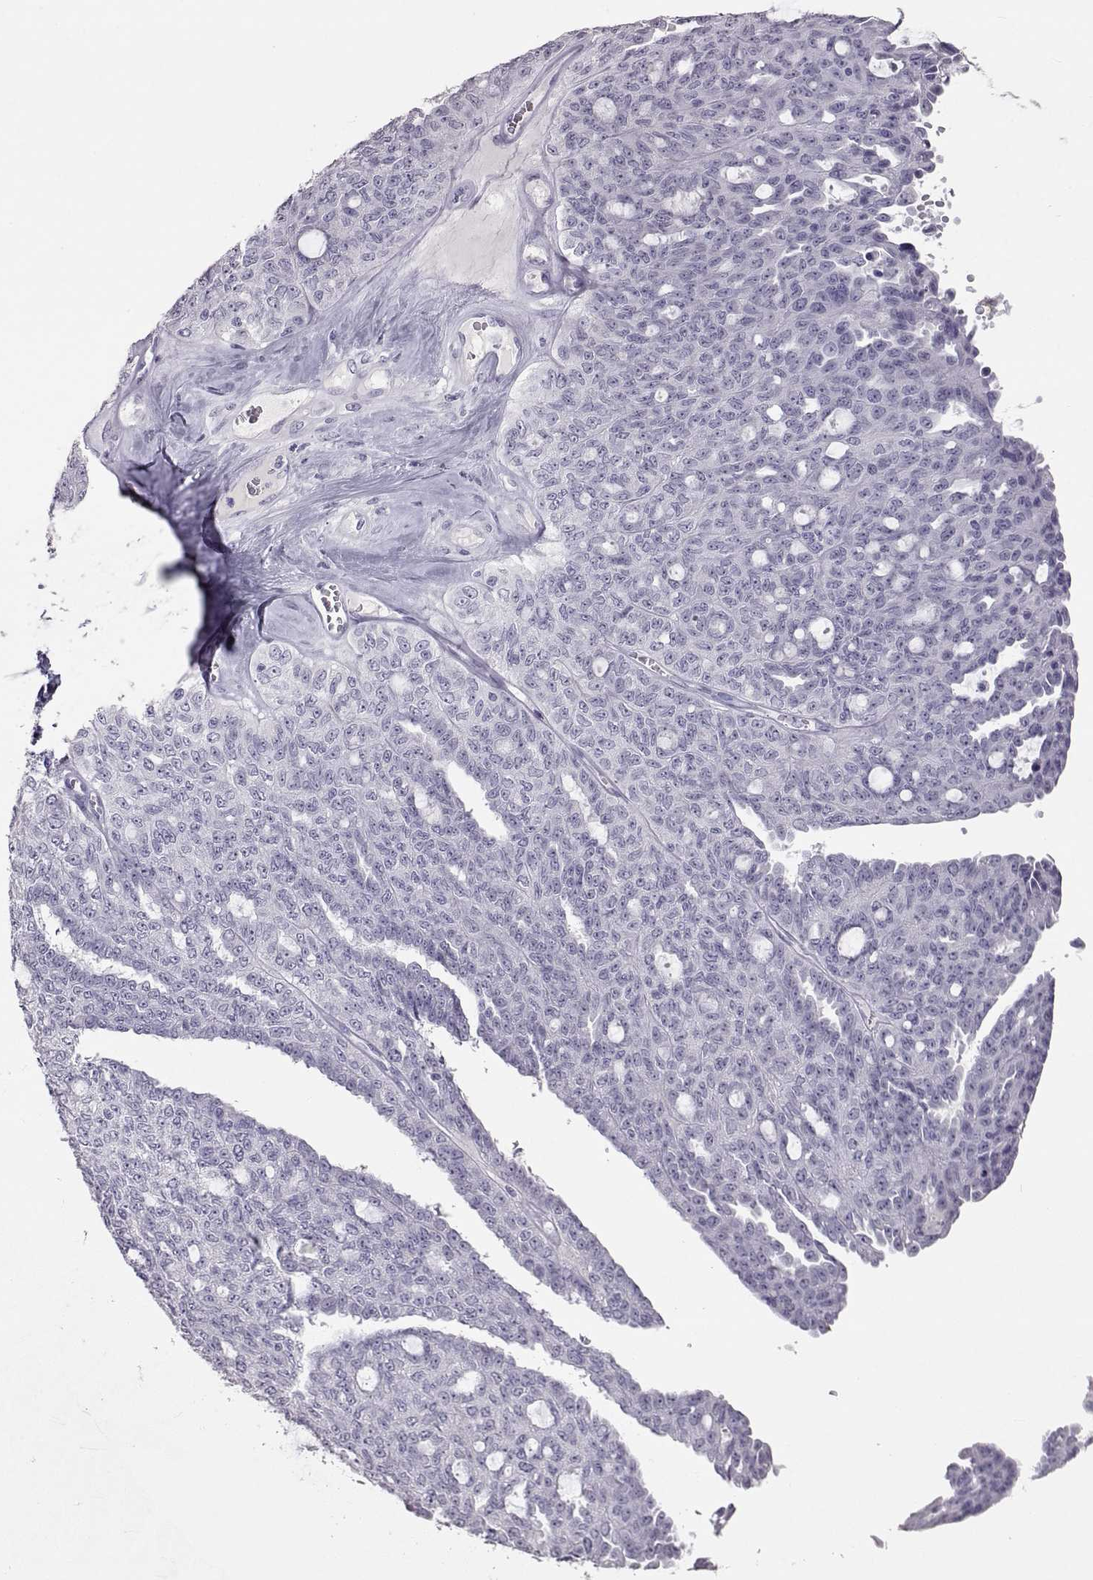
{"staining": {"intensity": "negative", "quantity": "none", "location": "none"}, "tissue": "ovarian cancer", "cell_type": "Tumor cells", "image_type": "cancer", "snomed": [{"axis": "morphology", "description": "Cystadenocarcinoma, serous, NOS"}, {"axis": "topography", "description": "Ovary"}], "caption": "DAB (3,3'-diaminobenzidine) immunohistochemical staining of ovarian cancer (serous cystadenocarcinoma) reveals no significant expression in tumor cells.", "gene": "PMCH", "patient": {"sex": "female", "age": 71}}